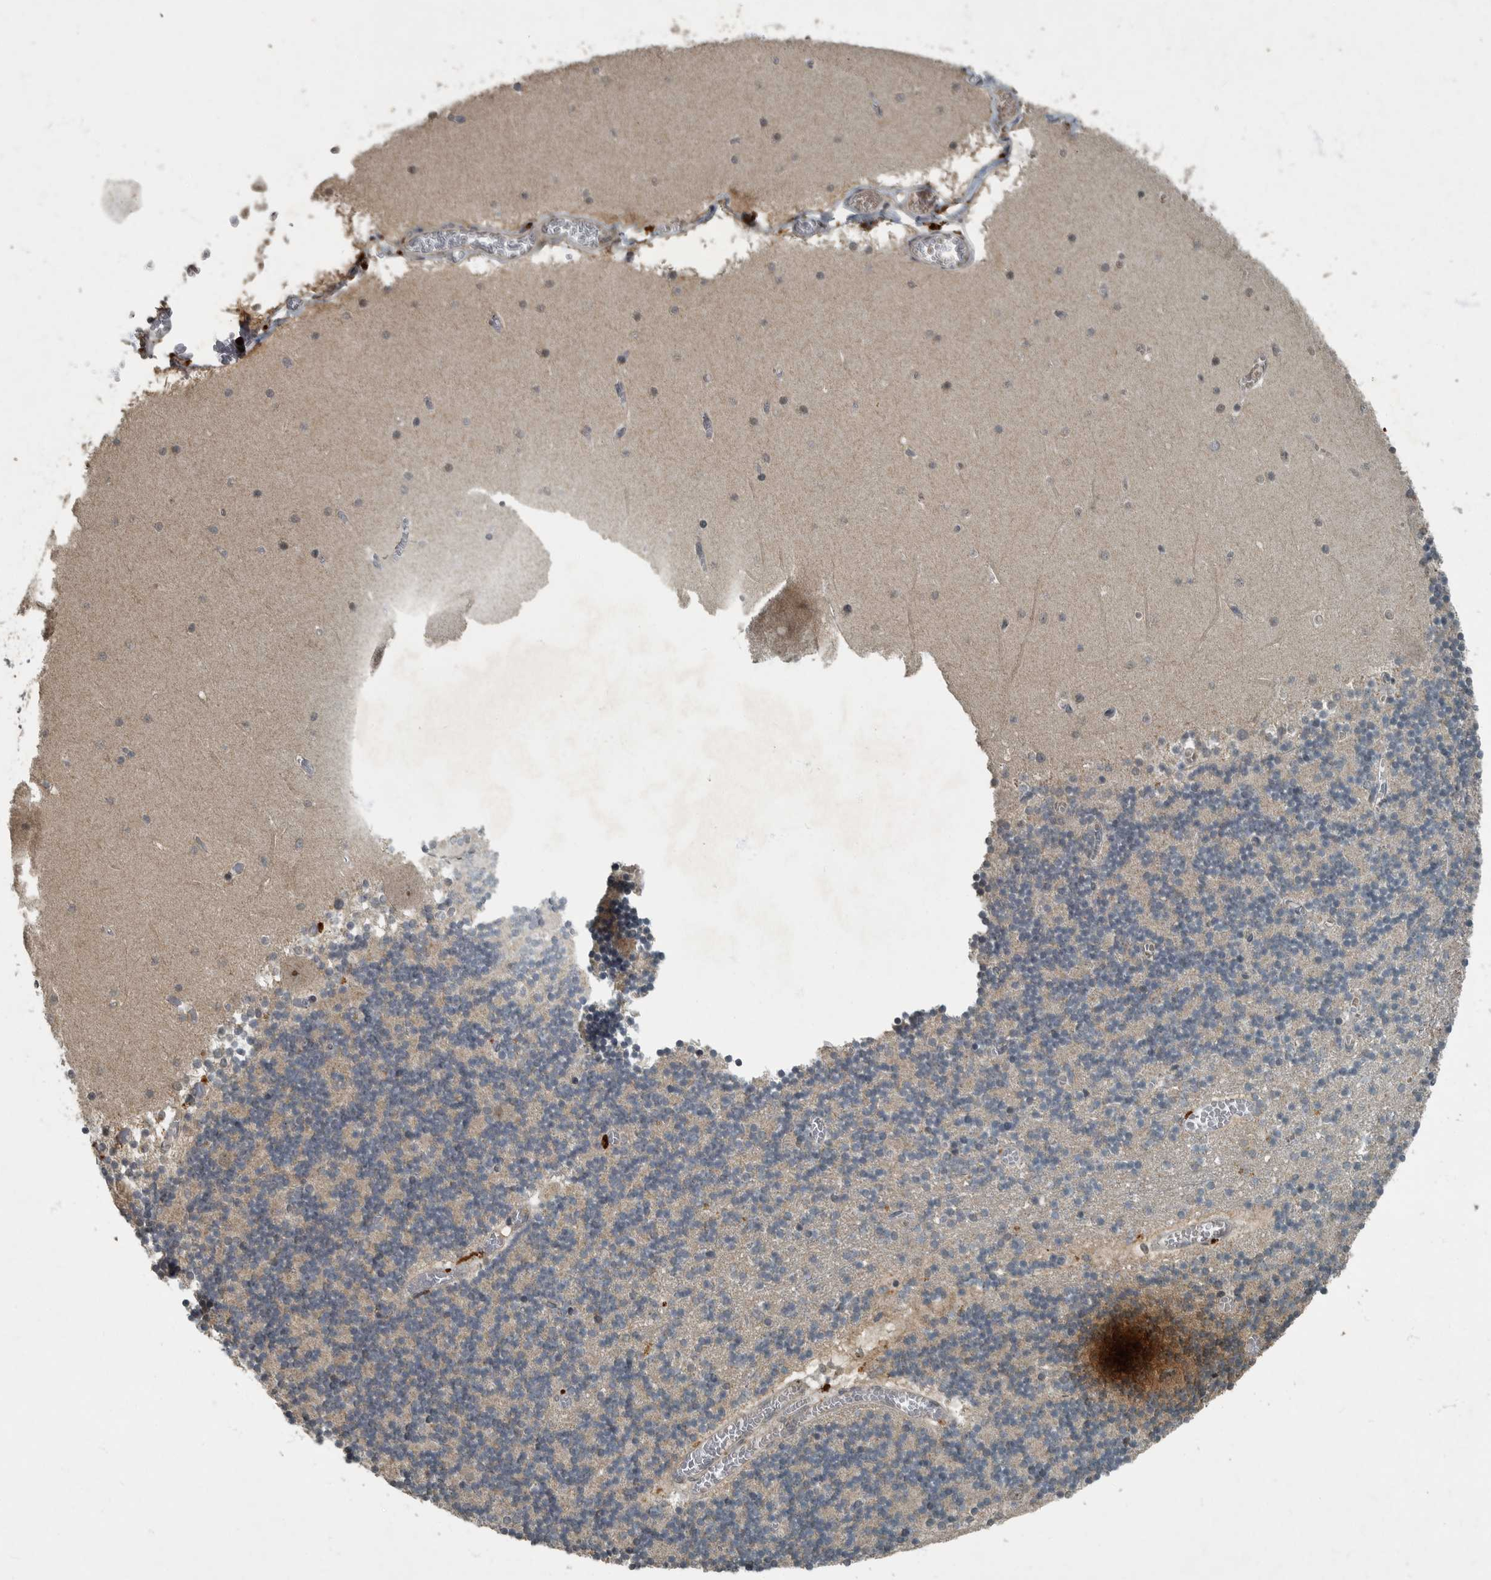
{"staining": {"intensity": "weak", "quantity": "<25%", "location": "cytoplasmic/membranous"}, "tissue": "cerebellum", "cell_type": "Cells in granular layer", "image_type": "normal", "snomed": [{"axis": "morphology", "description": "Normal tissue, NOS"}, {"axis": "topography", "description": "Cerebellum"}], "caption": "This is a photomicrograph of immunohistochemistry (IHC) staining of benign cerebellum, which shows no staining in cells in granular layer. Brightfield microscopy of immunohistochemistry (IHC) stained with DAB (brown) and hematoxylin (blue), captured at high magnification.", "gene": "FOXO1", "patient": {"sex": "female", "age": 28}}